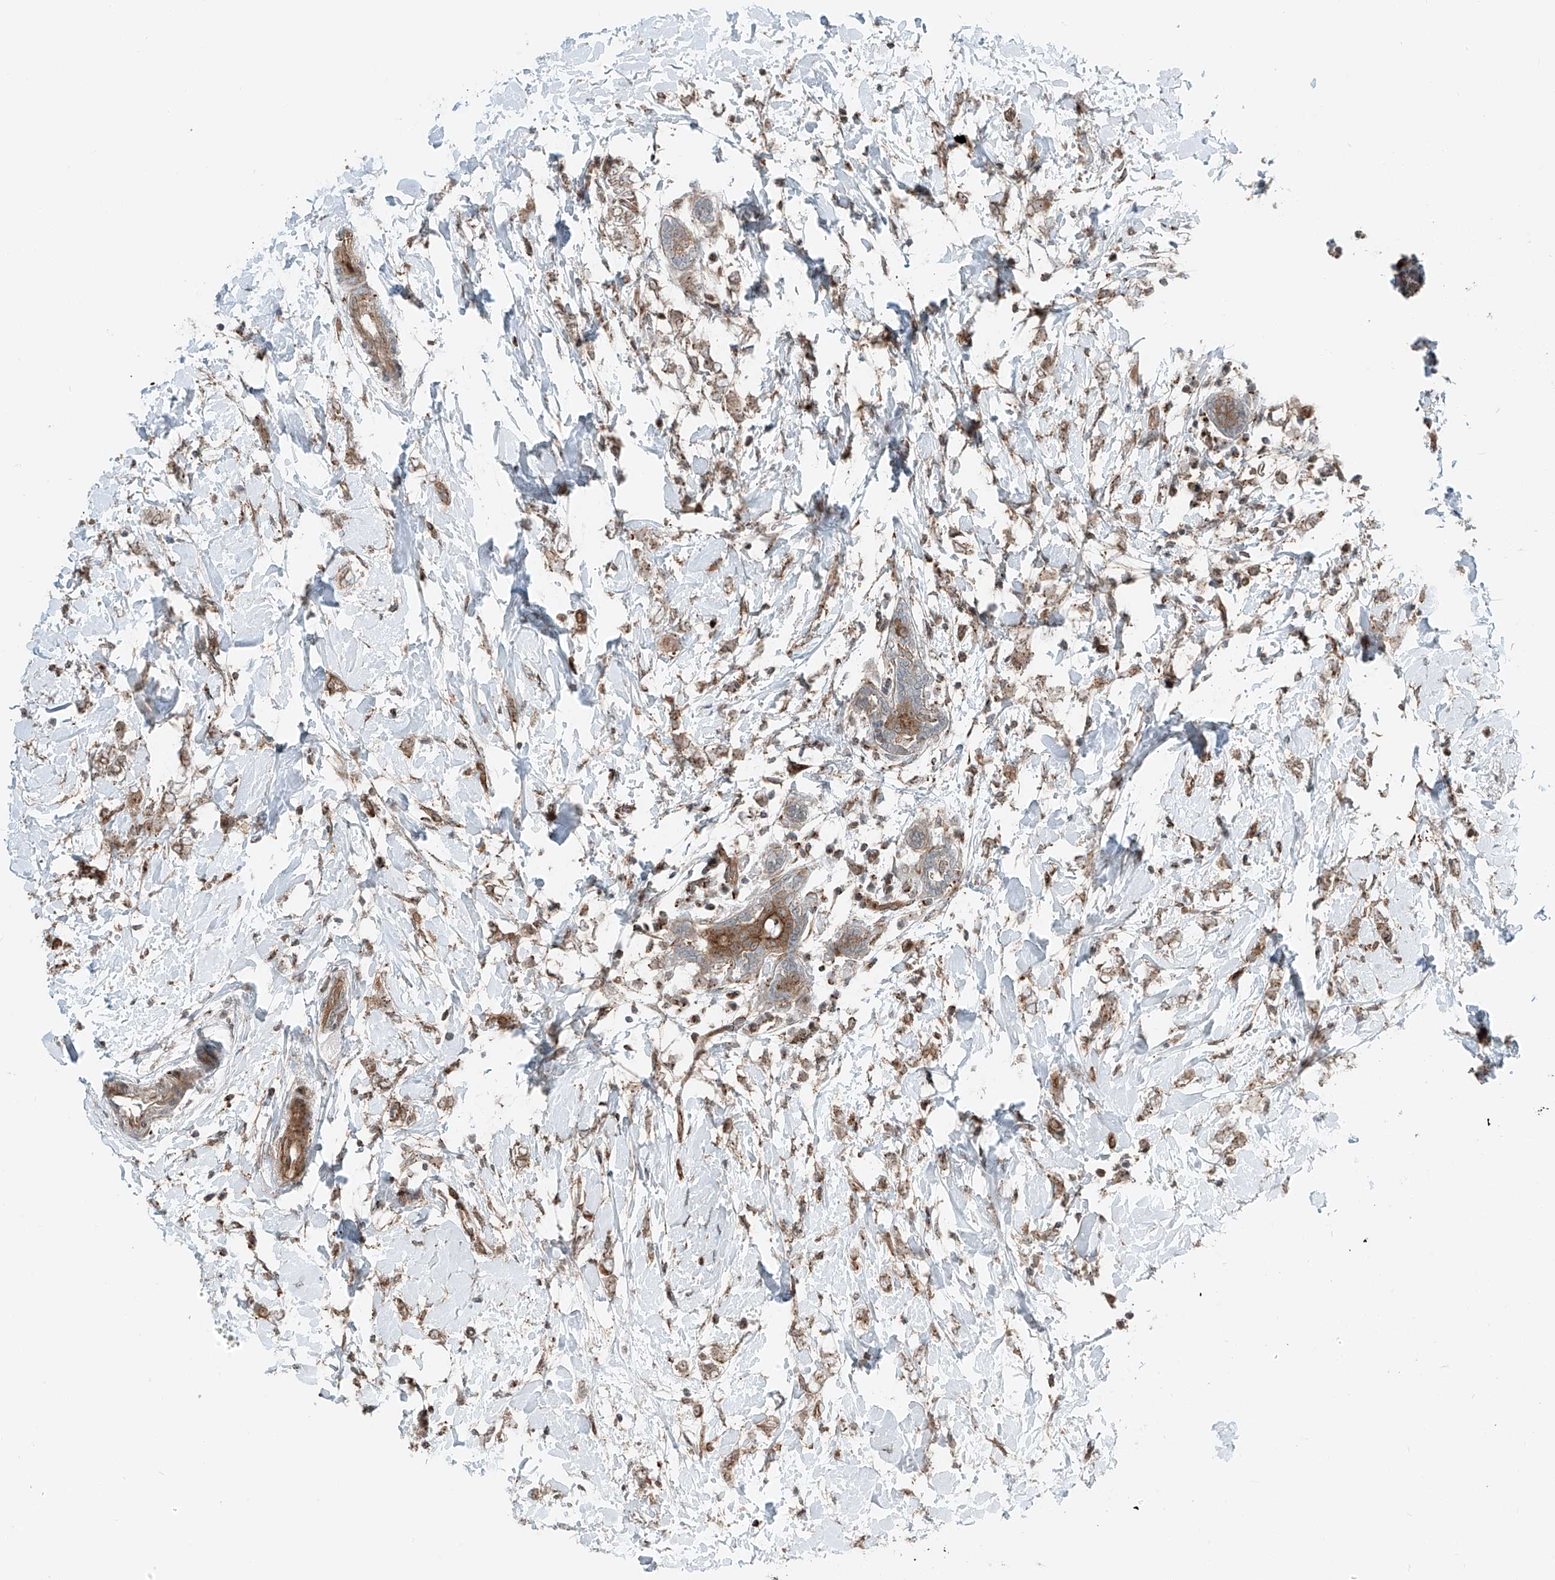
{"staining": {"intensity": "moderate", "quantity": ">75%", "location": "cytoplasmic/membranous"}, "tissue": "breast cancer", "cell_type": "Tumor cells", "image_type": "cancer", "snomed": [{"axis": "morphology", "description": "Normal tissue, NOS"}, {"axis": "morphology", "description": "Lobular carcinoma"}, {"axis": "topography", "description": "Breast"}], "caption": "A brown stain shows moderate cytoplasmic/membranous expression of a protein in breast cancer (lobular carcinoma) tumor cells. The protein is shown in brown color, while the nuclei are stained blue.", "gene": "USP48", "patient": {"sex": "female", "age": 47}}